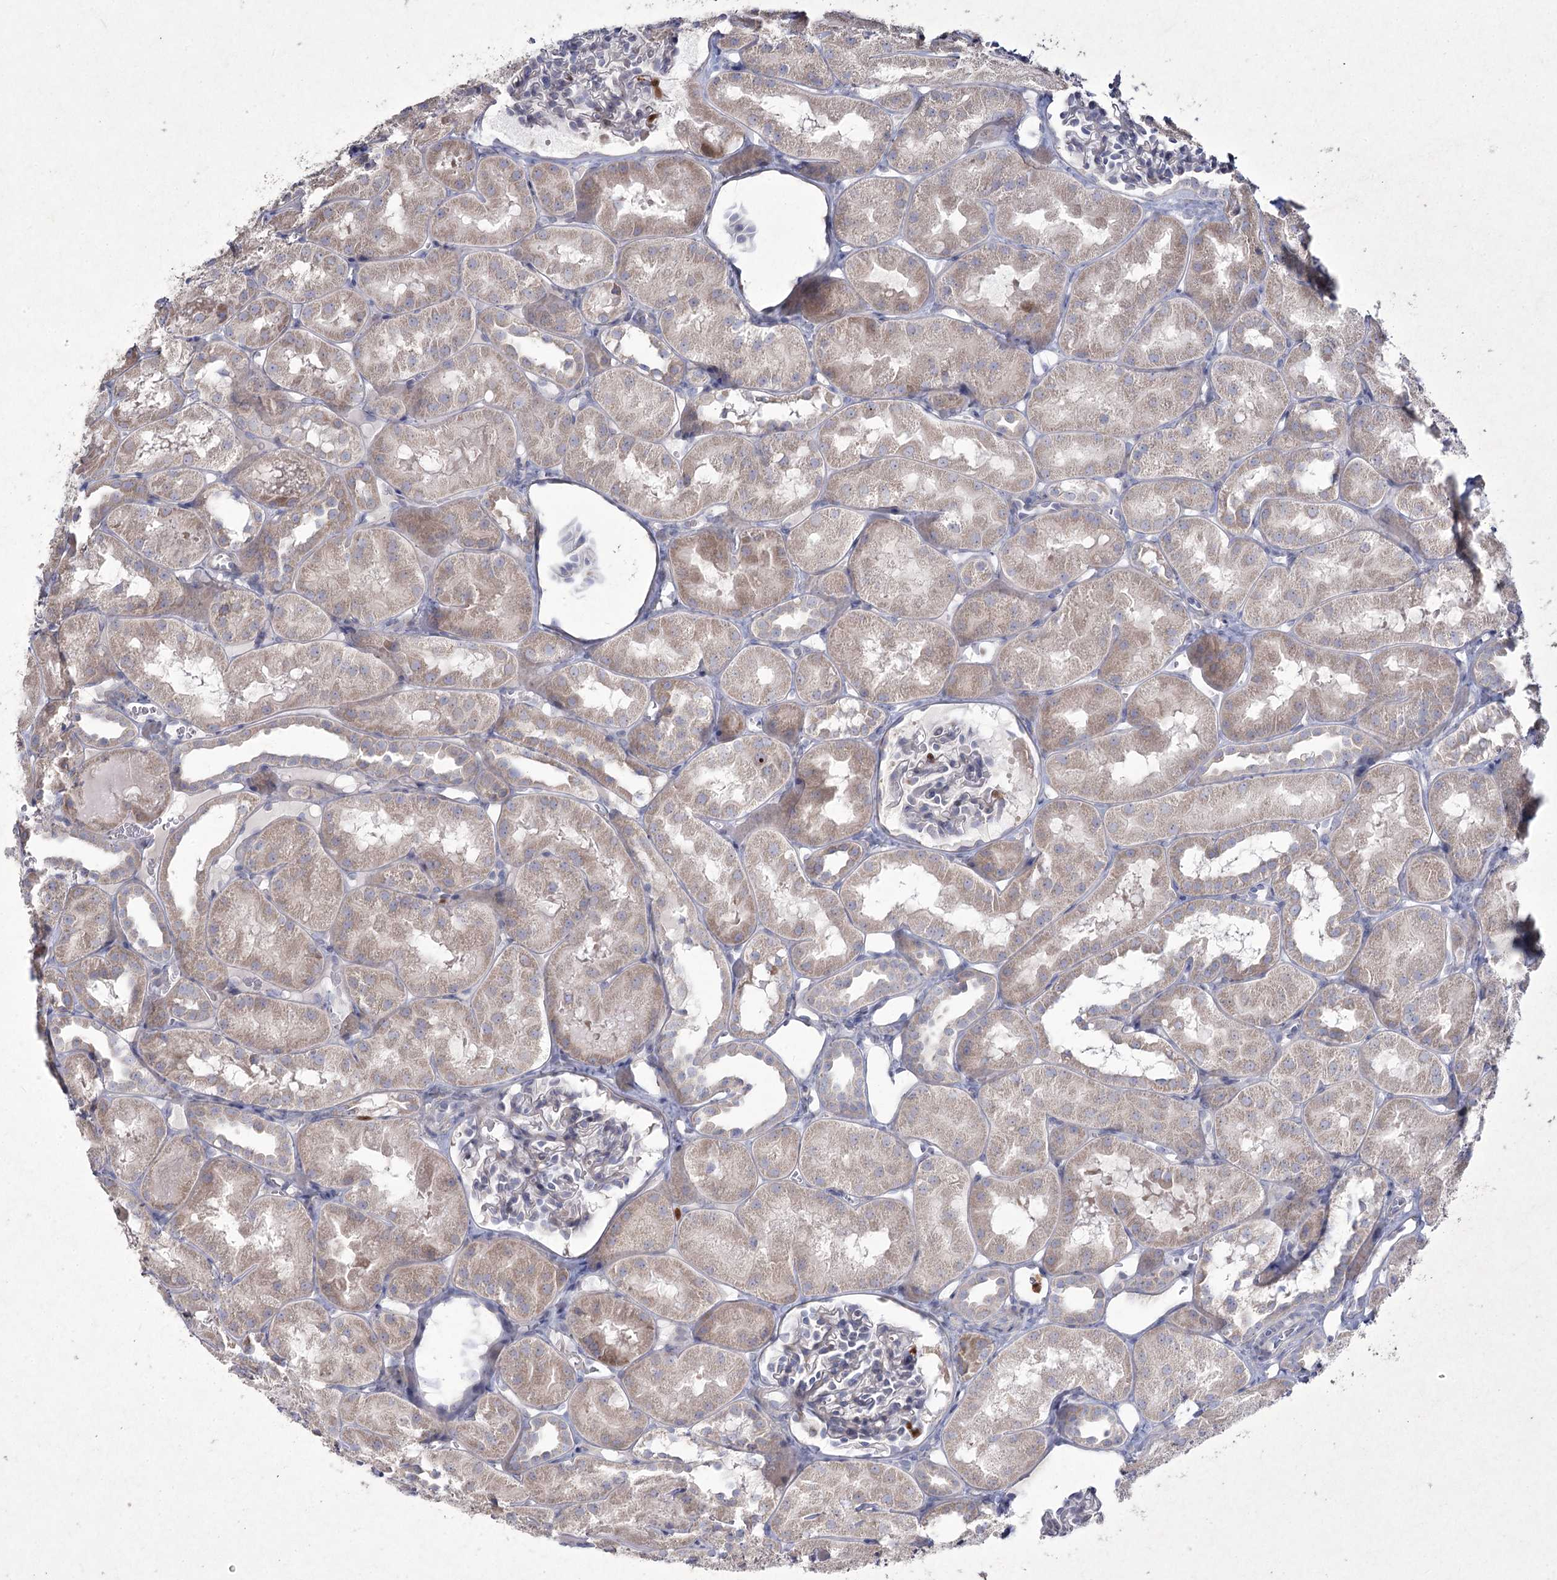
{"staining": {"intensity": "negative", "quantity": "none", "location": "none"}, "tissue": "kidney", "cell_type": "Cells in glomeruli", "image_type": "normal", "snomed": [{"axis": "morphology", "description": "Normal tissue, NOS"}, {"axis": "topography", "description": "Kidney"}, {"axis": "topography", "description": "Urinary bladder"}], "caption": "IHC histopathology image of unremarkable kidney: kidney stained with DAB reveals no significant protein expression in cells in glomeruli.", "gene": "NIPAL4", "patient": {"sex": "male", "age": 16}}